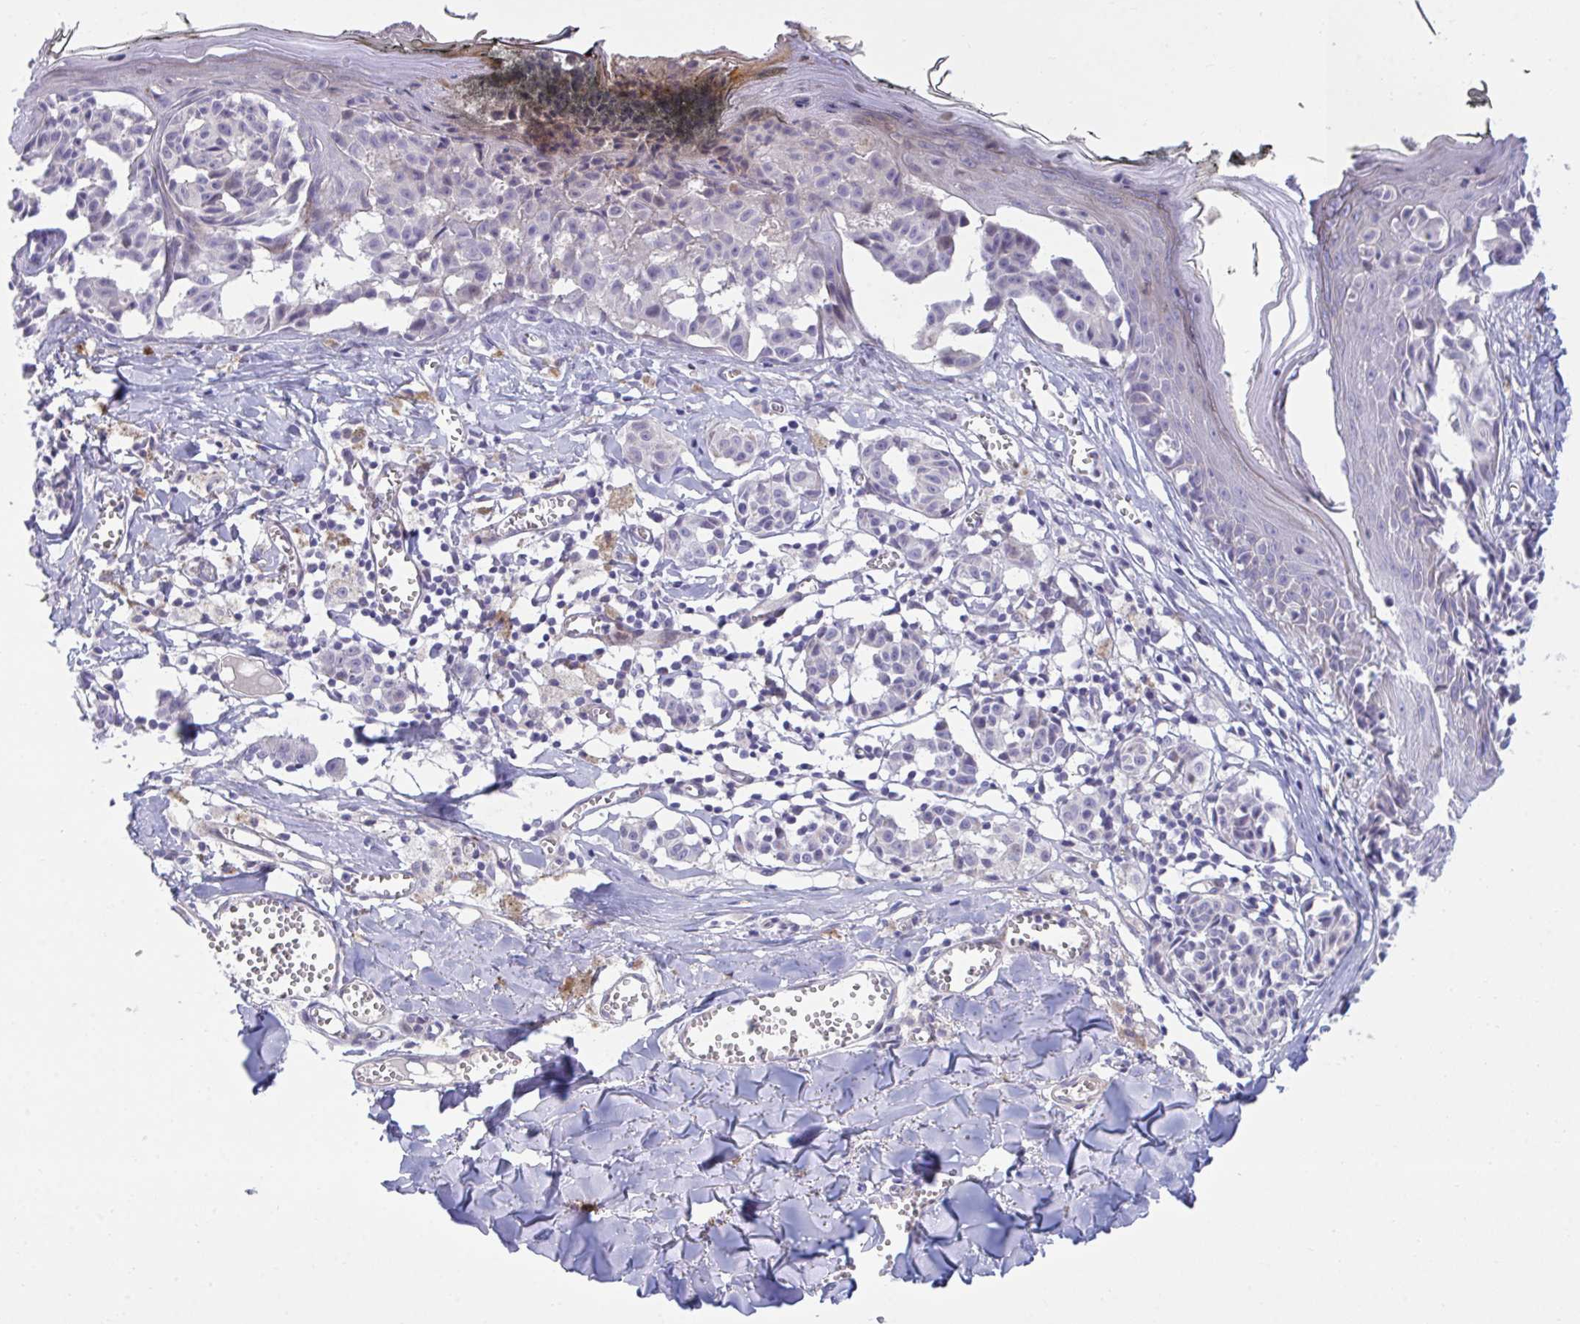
{"staining": {"intensity": "negative", "quantity": "none", "location": "none"}, "tissue": "melanoma", "cell_type": "Tumor cells", "image_type": "cancer", "snomed": [{"axis": "morphology", "description": "Malignant melanoma, NOS"}, {"axis": "topography", "description": "Skin"}], "caption": "An immunohistochemistry (IHC) micrograph of melanoma is shown. There is no staining in tumor cells of melanoma. Nuclei are stained in blue.", "gene": "MED9", "patient": {"sex": "female", "age": 43}}